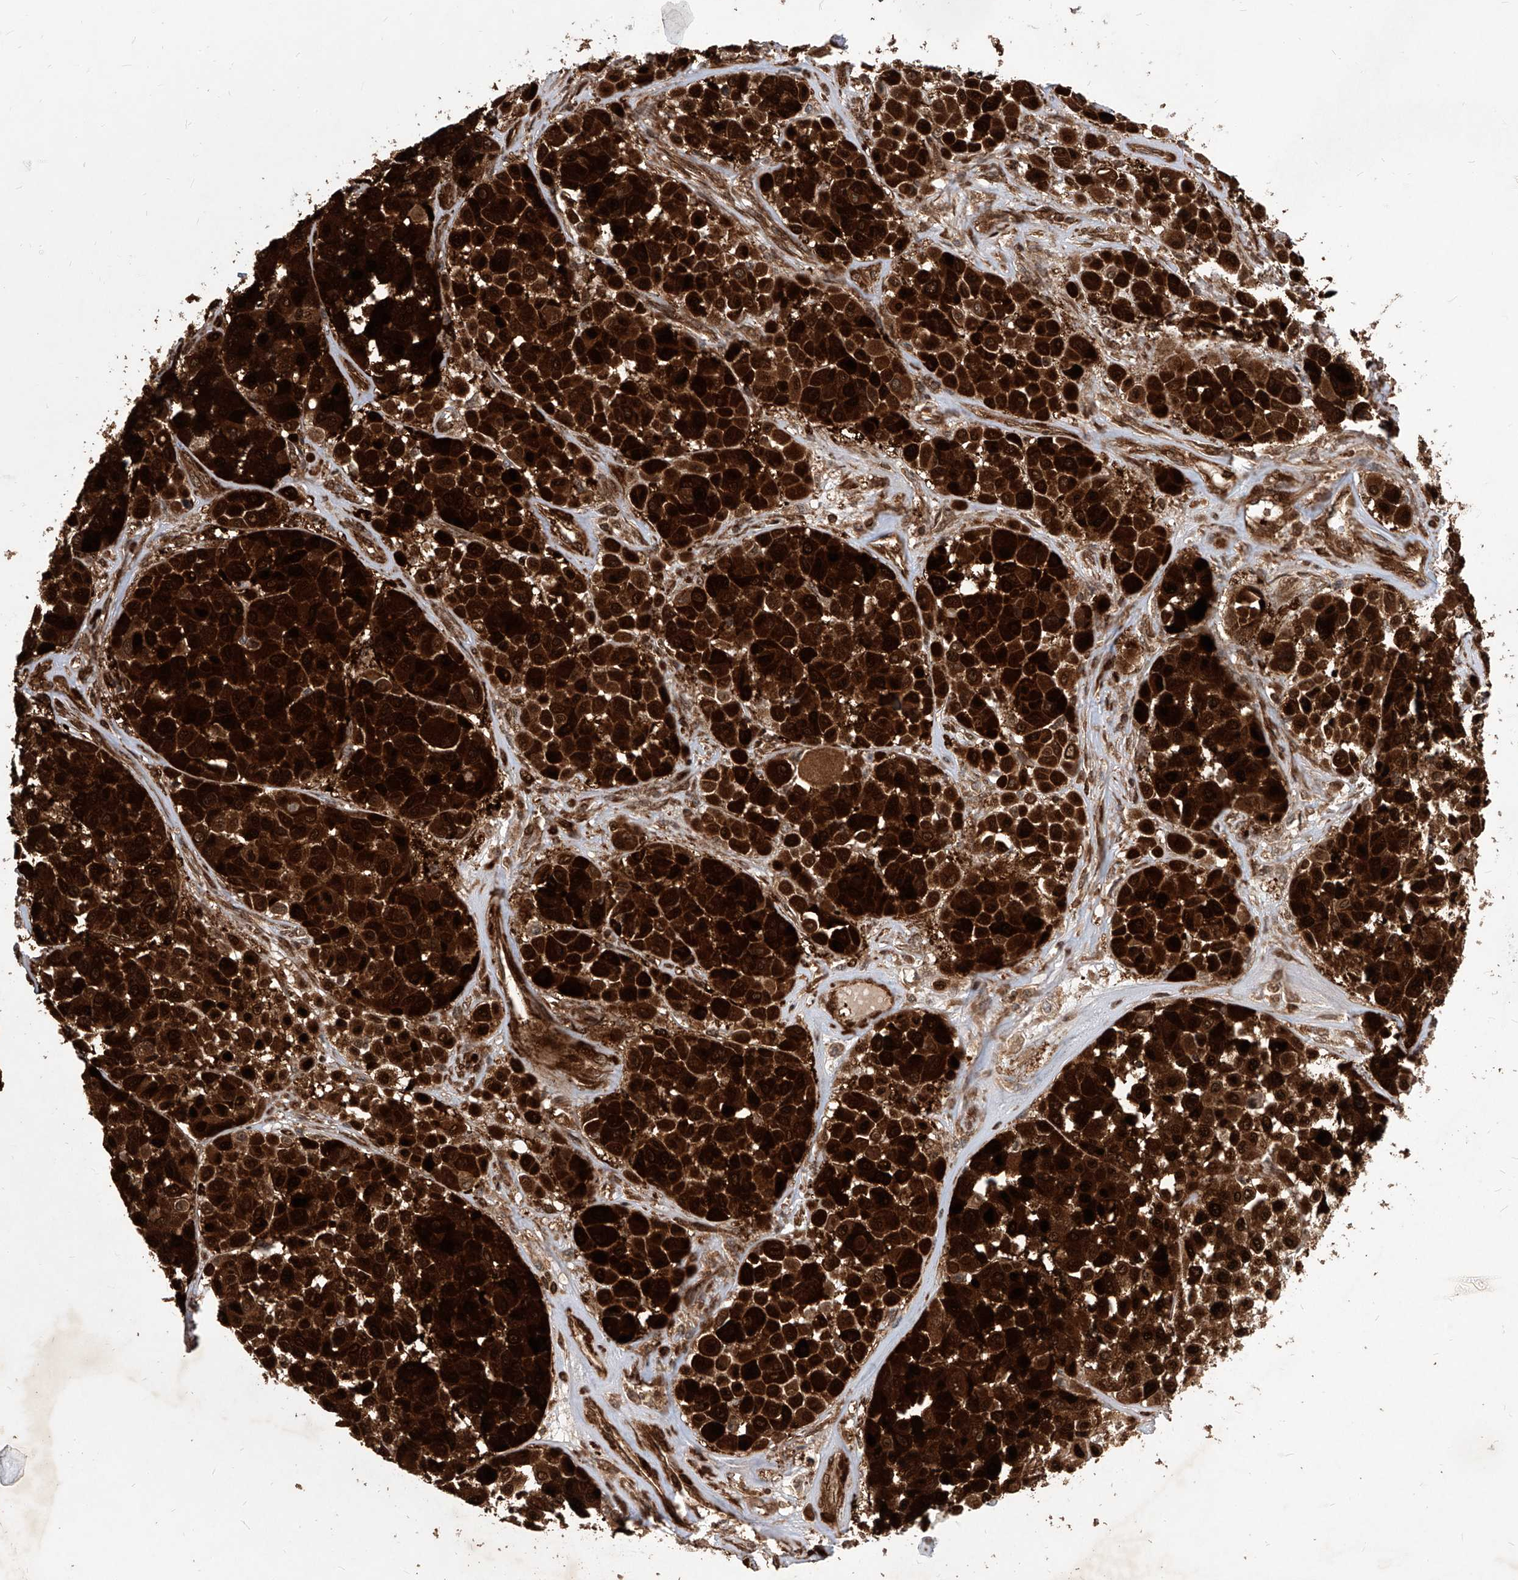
{"staining": {"intensity": "strong", "quantity": ">75%", "location": "cytoplasmic/membranous,nuclear"}, "tissue": "melanoma", "cell_type": "Tumor cells", "image_type": "cancer", "snomed": [{"axis": "morphology", "description": "Malignant melanoma, Metastatic site"}, {"axis": "topography", "description": "Soft tissue"}], "caption": "This is an image of immunohistochemistry (IHC) staining of malignant melanoma (metastatic site), which shows strong positivity in the cytoplasmic/membranous and nuclear of tumor cells.", "gene": "MAGED2", "patient": {"sex": "male", "age": 41}}